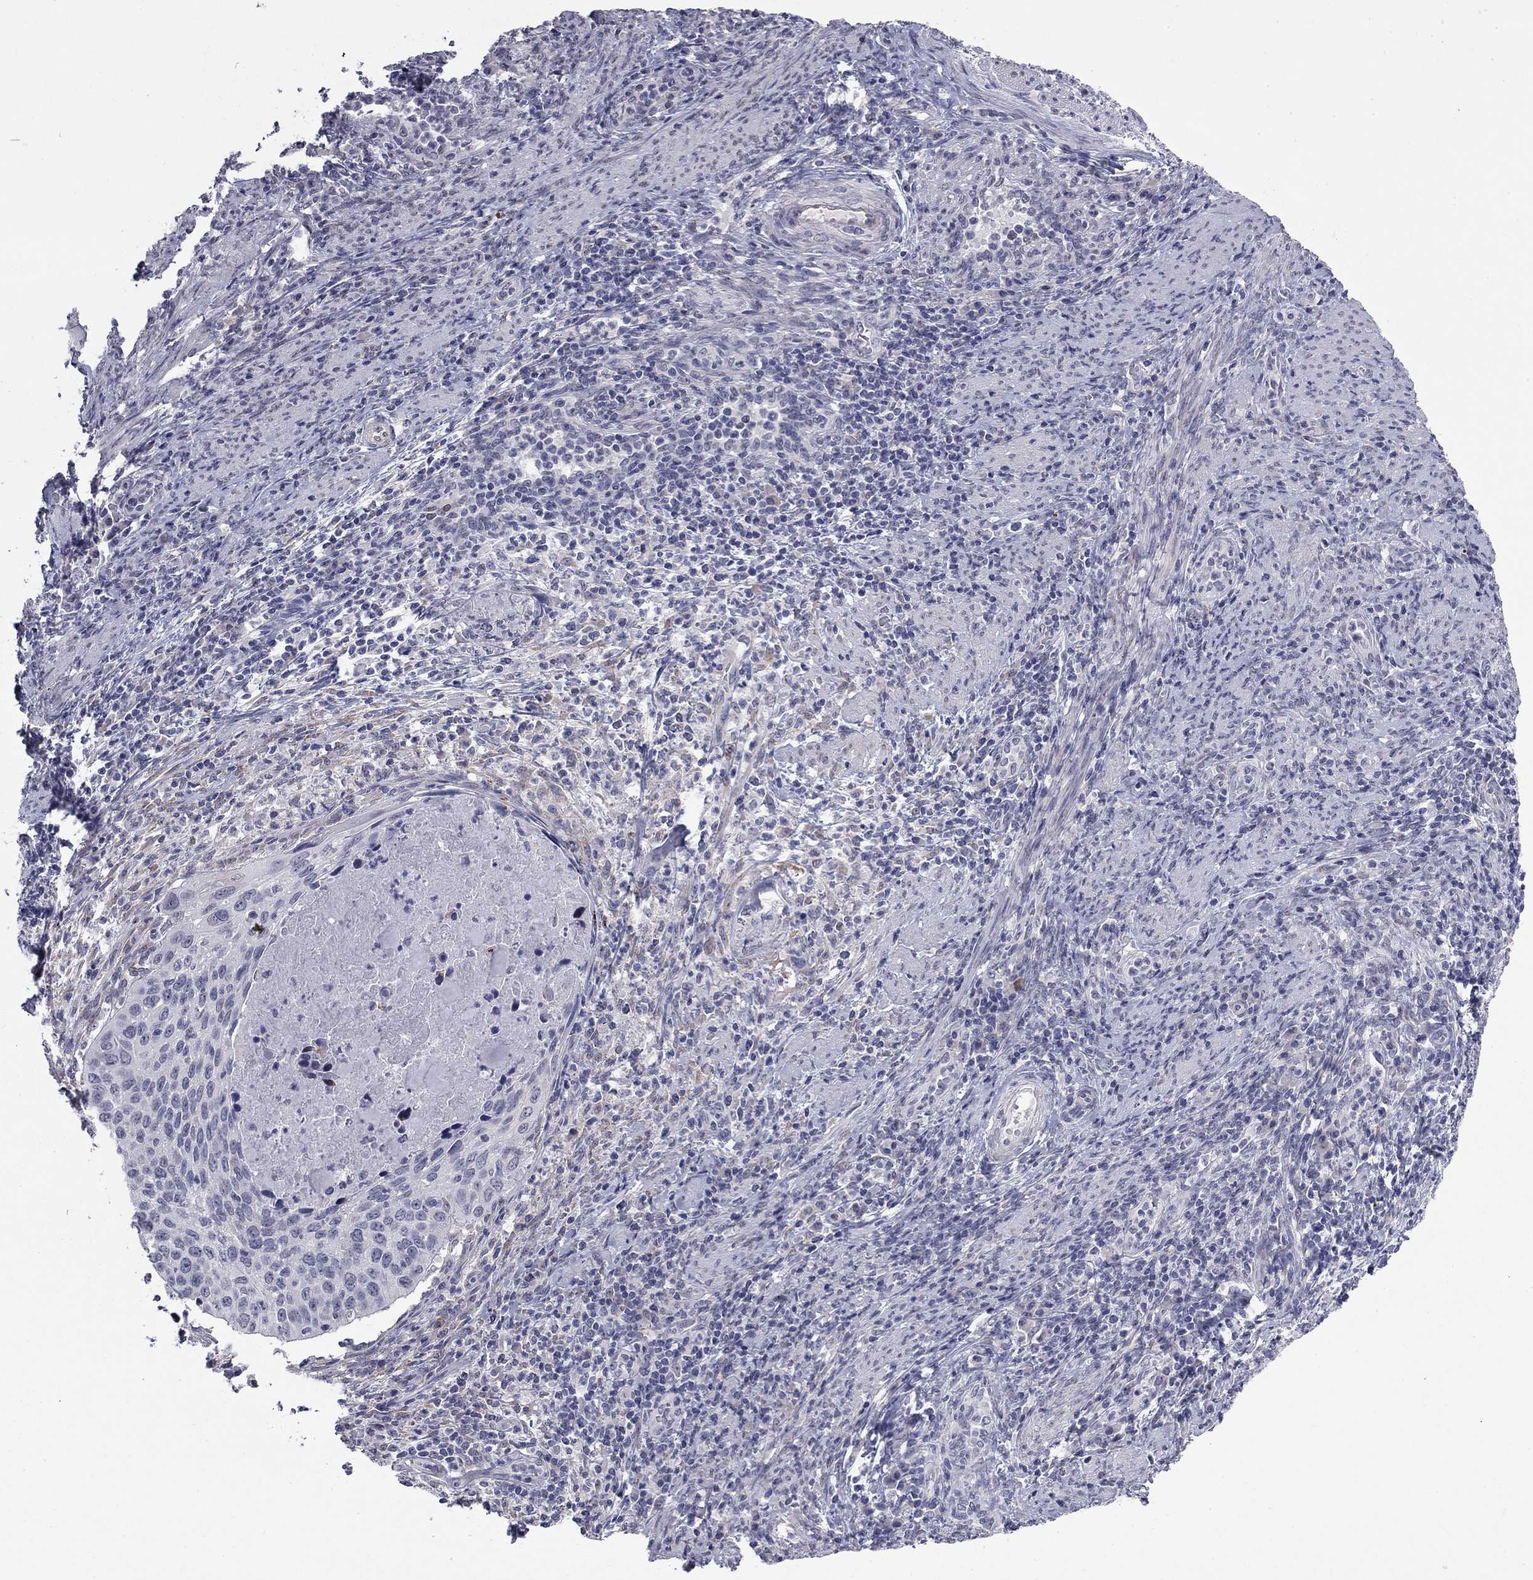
{"staining": {"intensity": "weak", "quantity": "<25%", "location": "cytoplasmic/membranous"}, "tissue": "cervical cancer", "cell_type": "Tumor cells", "image_type": "cancer", "snomed": [{"axis": "morphology", "description": "Squamous cell carcinoma, NOS"}, {"axis": "topography", "description": "Cervix"}], "caption": "DAB (3,3'-diaminobenzidine) immunohistochemical staining of cervical cancer displays no significant staining in tumor cells.", "gene": "PRRT2", "patient": {"sex": "female", "age": 26}}